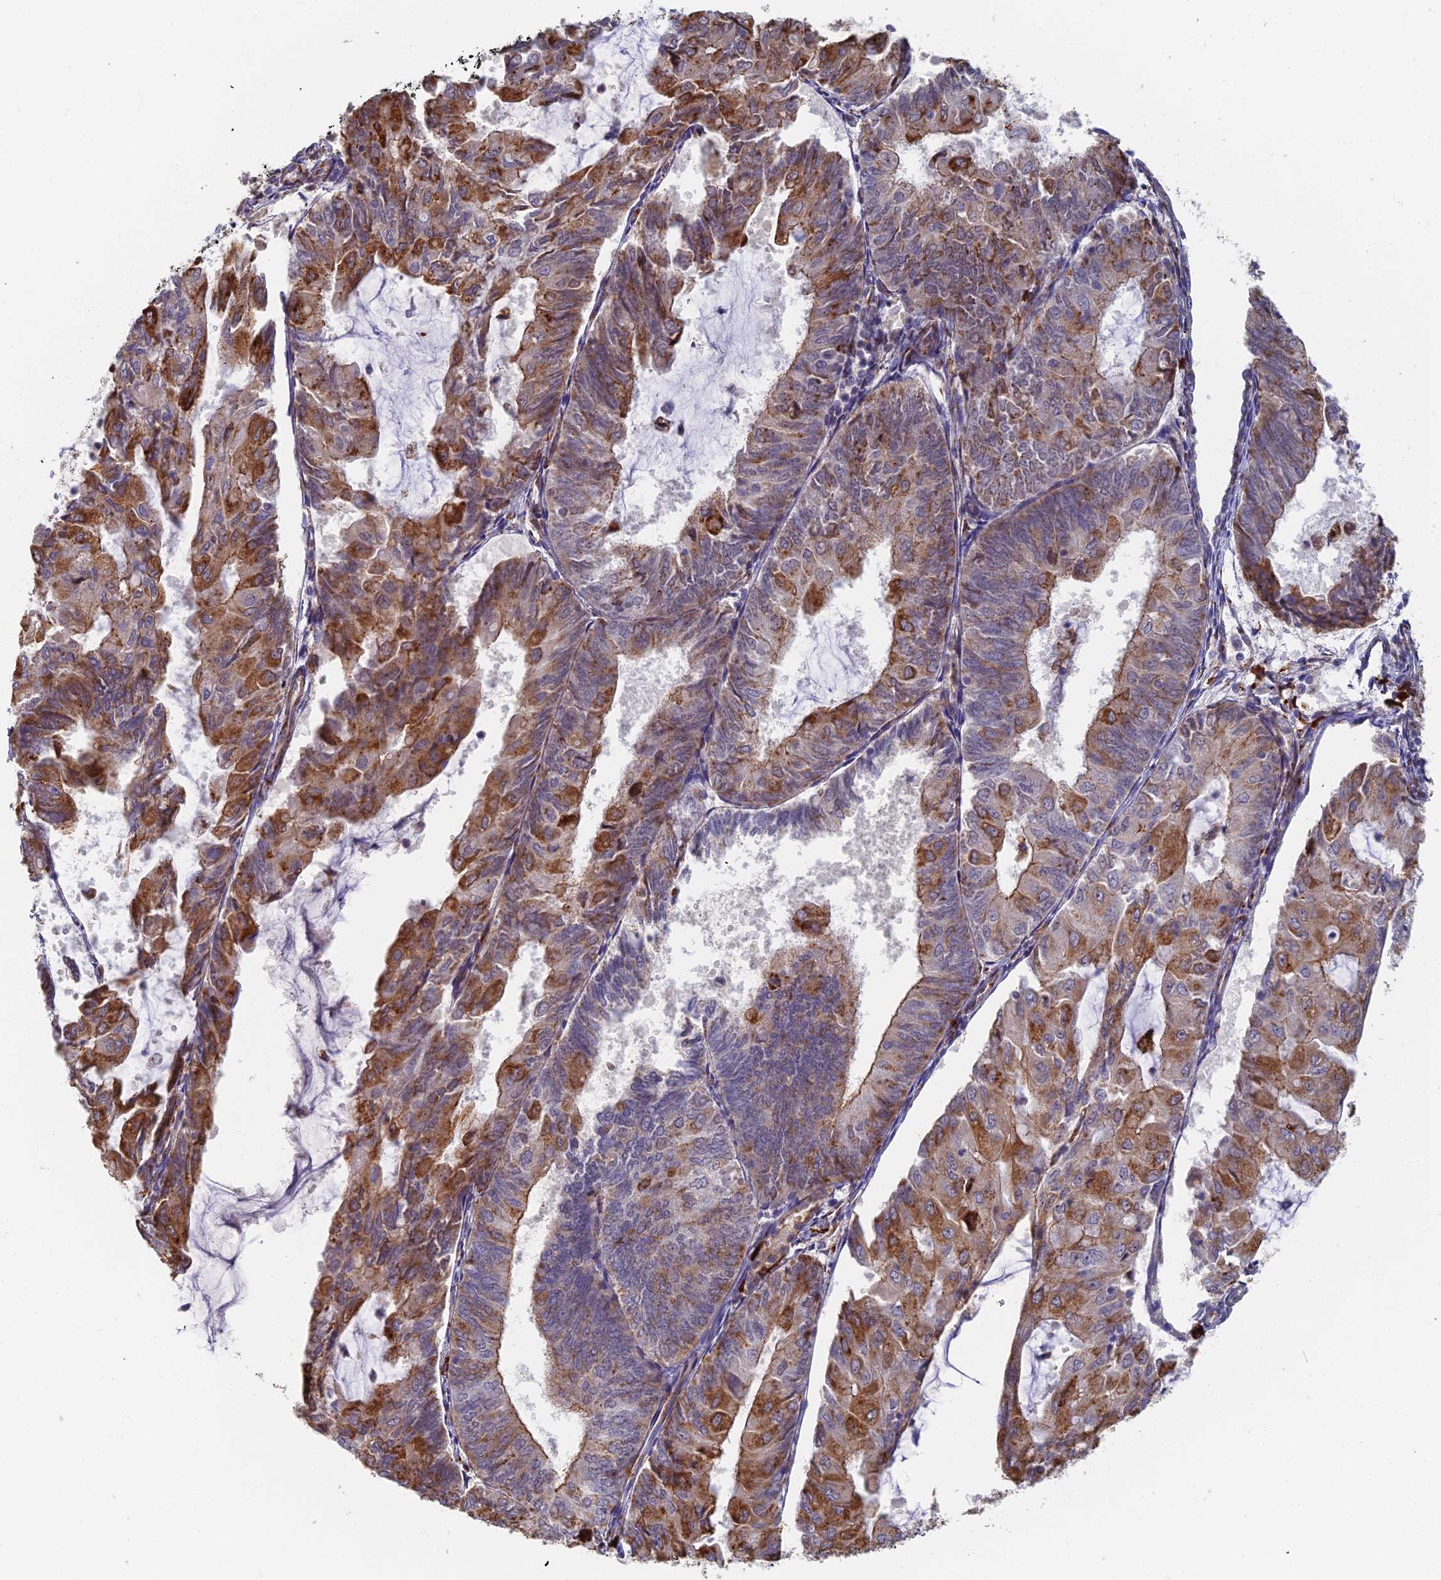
{"staining": {"intensity": "moderate", "quantity": "25%-75%", "location": "cytoplasmic/membranous"}, "tissue": "endometrial cancer", "cell_type": "Tumor cells", "image_type": "cancer", "snomed": [{"axis": "morphology", "description": "Adenocarcinoma, NOS"}, {"axis": "topography", "description": "Endometrium"}], "caption": "Protein expression analysis of endometrial adenocarcinoma shows moderate cytoplasmic/membranous positivity in approximately 25%-75% of tumor cells.", "gene": "GPATCH1", "patient": {"sex": "female", "age": 81}}